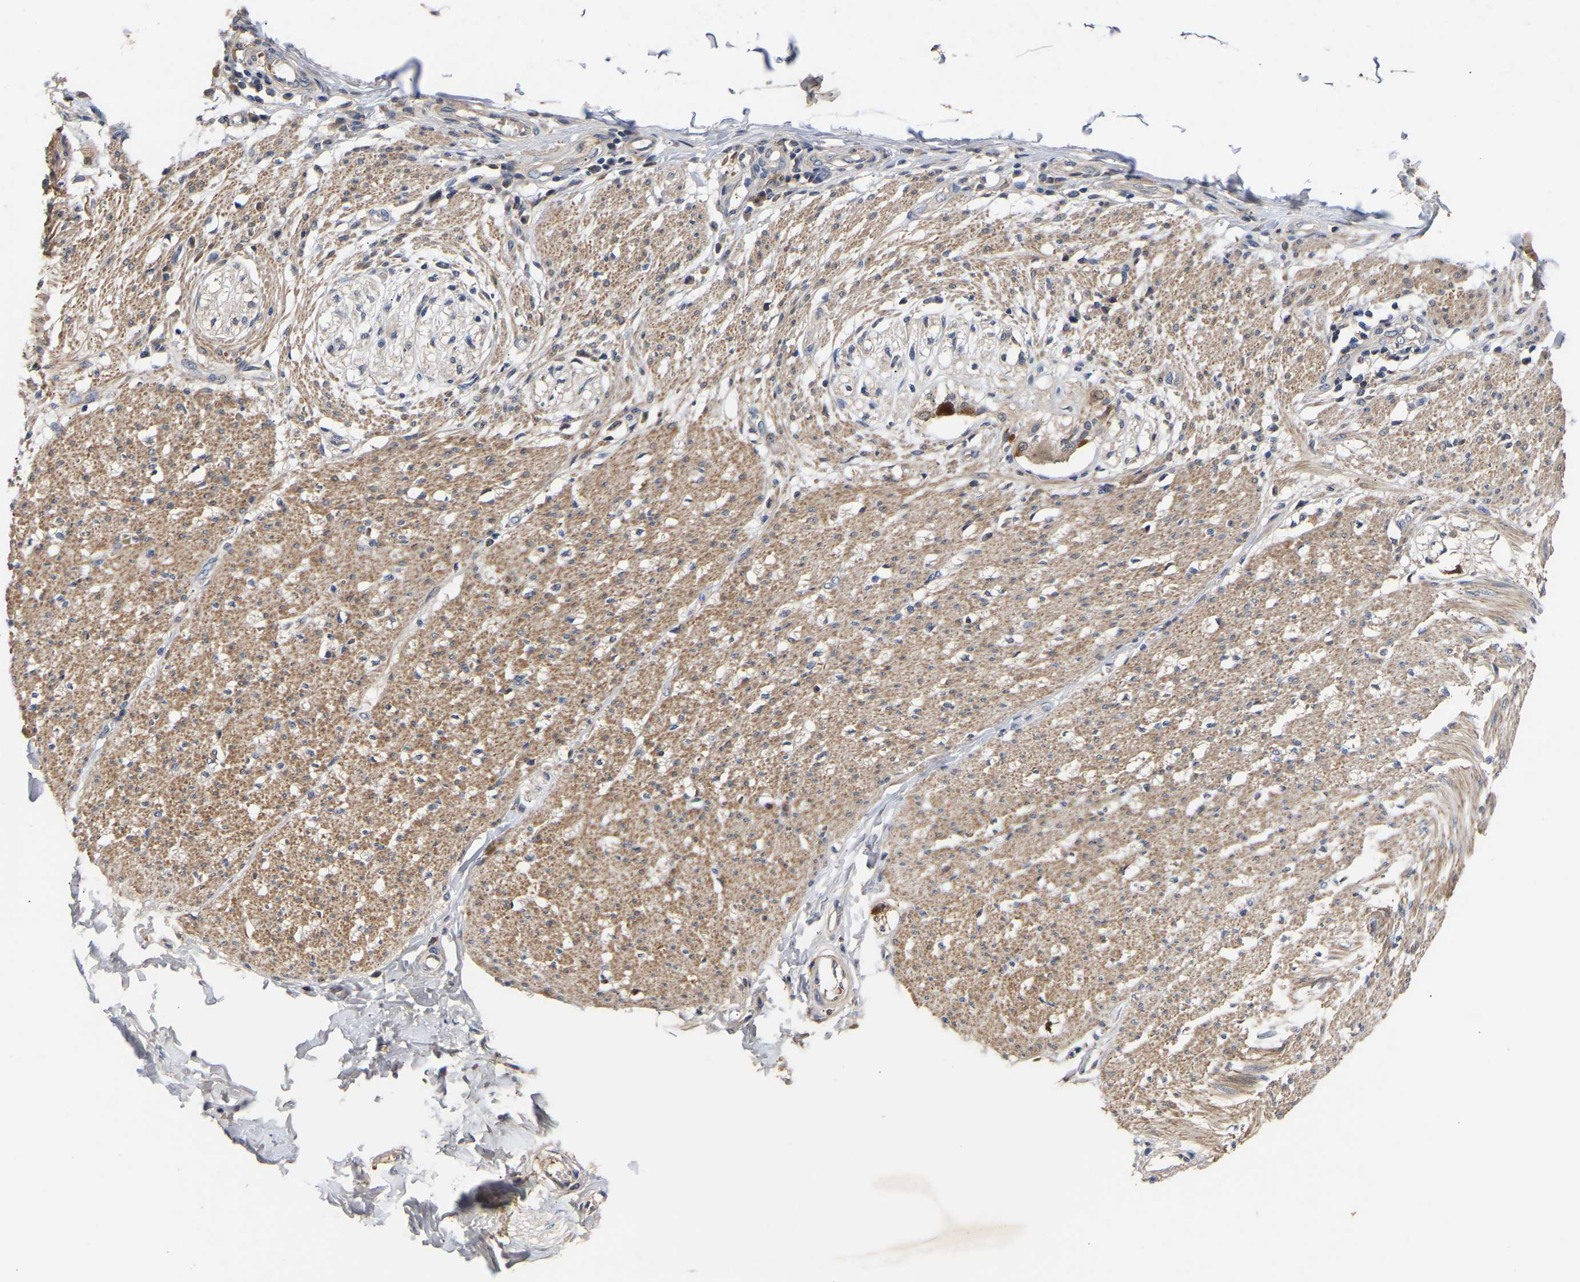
{"staining": {"intensity": "moderate", "quantity": ">75%", "location": "cytoplasmic/membranous"}, "tissue": "smooth muscle", "cell_type": "Smooth muscle cells", "image_type": "normal", "snomed": [{"axis": "morphology", "description": "Normal tissue, NOS"}, {"axis": "morphology", "description": "Adenocarcinoma, NOS"}, {"axis": "topography", "description": "Colon"}, {"axis": "topography", "description": "Peripheral nerve tissue"}], "caption": "Immunohistochemistry histopathology image of unremarkable smooth muscle: smooth muscle stained using IHC reveals medium levels of moderate protein expression localized specifically in the cytoplasmic/membranous of smooth muscle cells, appearing as a cytoplasmic/membranous brown color.", "gene": "KASH5", "patient": {"sex": "male", "age": 14}}